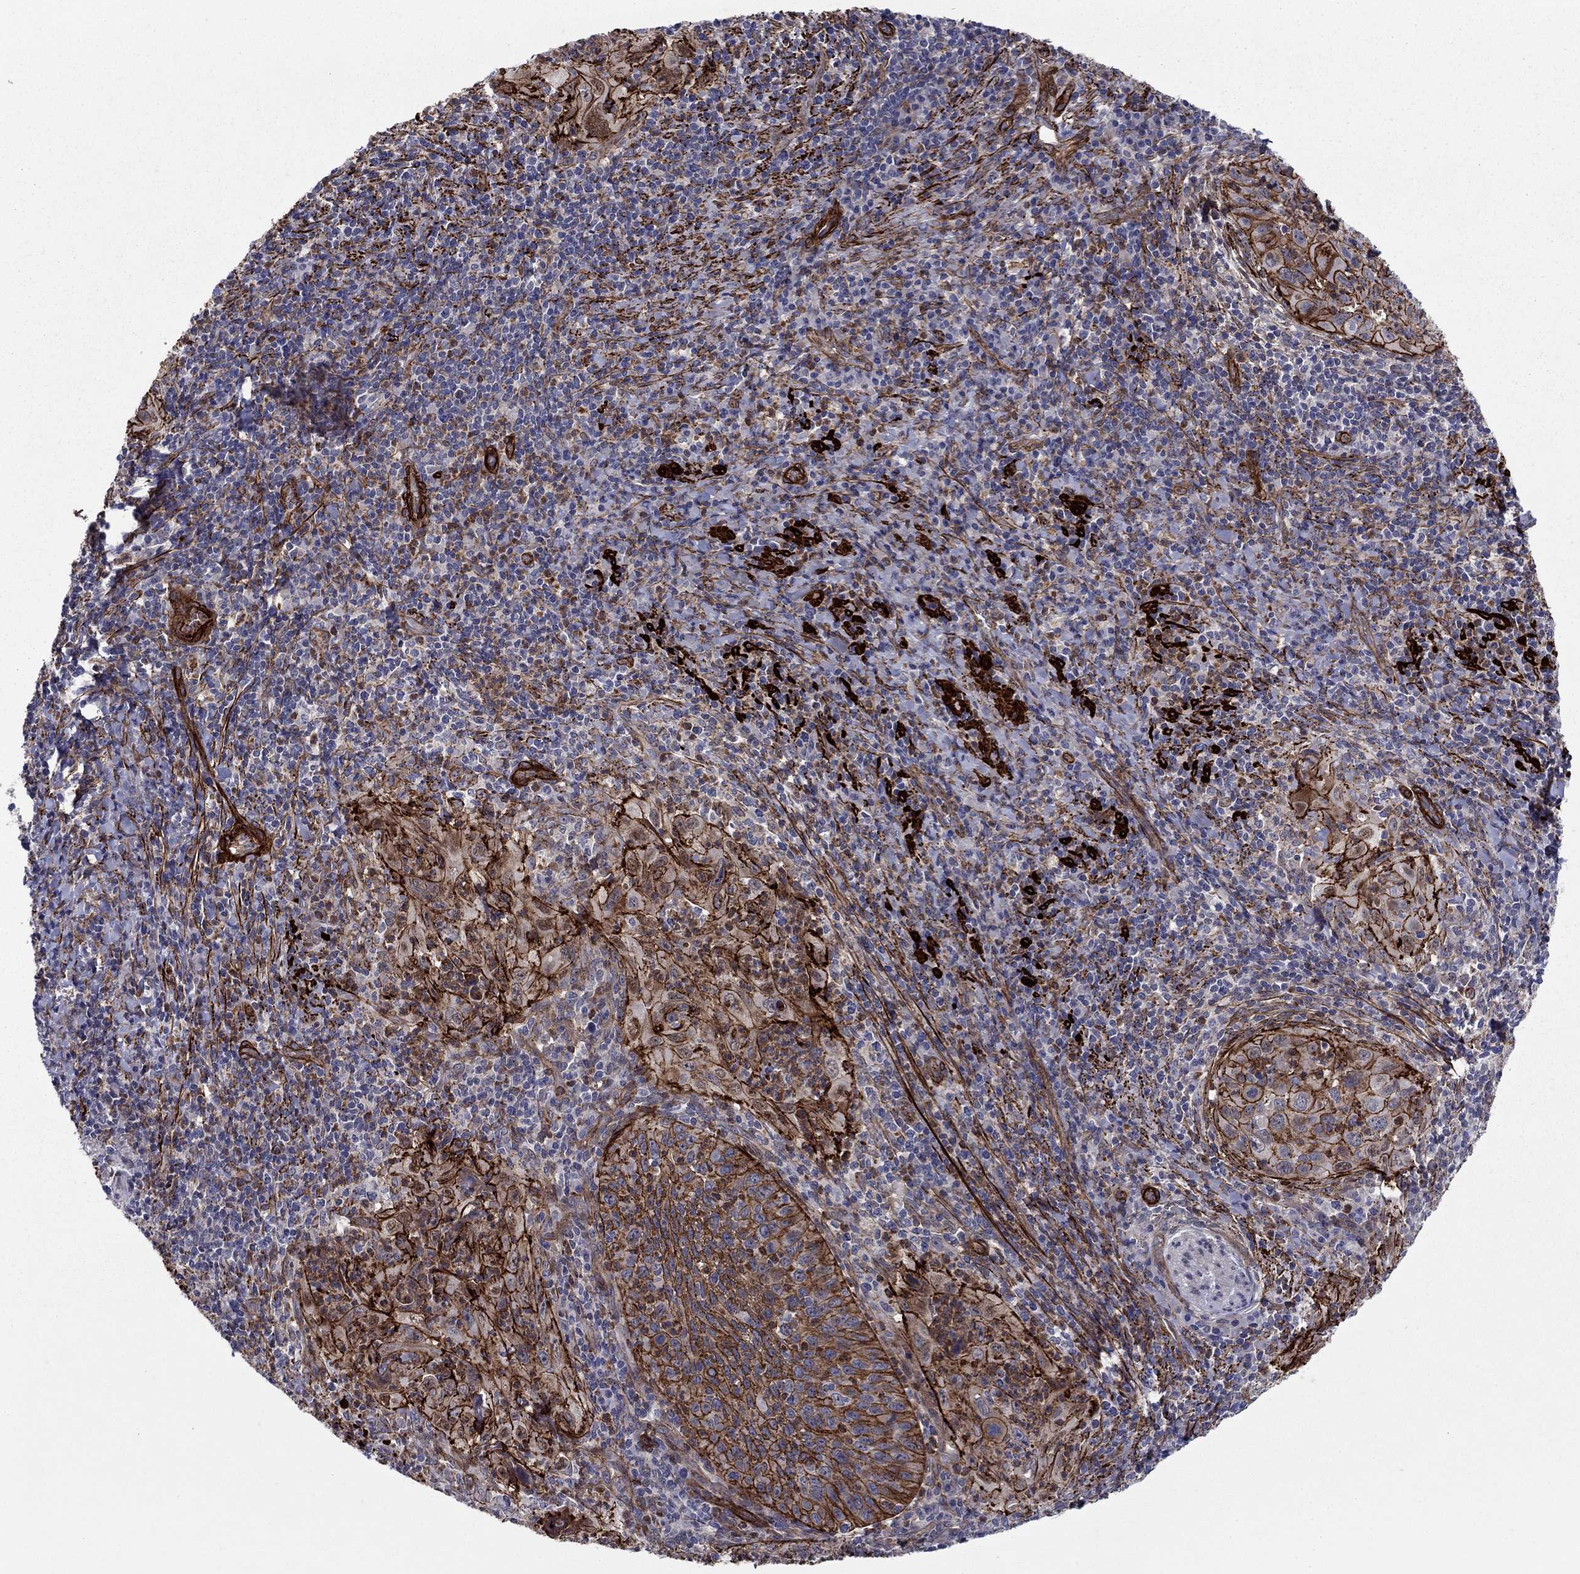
{"staining": {"intensity": "strong", "quantity": "25%-75%", "location": "cytoplasmic/membranous"}, "tissue": "cervical cancer", "cell_type": "Tumor cells", "image_type": "cancer", "snomed": [{"axis": "morphology", "description": "Squamous cell carcinoma, NOS"}, {"axis": "topography", "description": "Cervix"}], "caption": "Human squamous cell carcinoma (cervical) stained for a protein (brown) shows strong cytoplasmic/membranous positive positivity in about 25%-75% of tumor cells.", "gene": "KRBA1", "patient": {"sex": "female", "age": 26}}